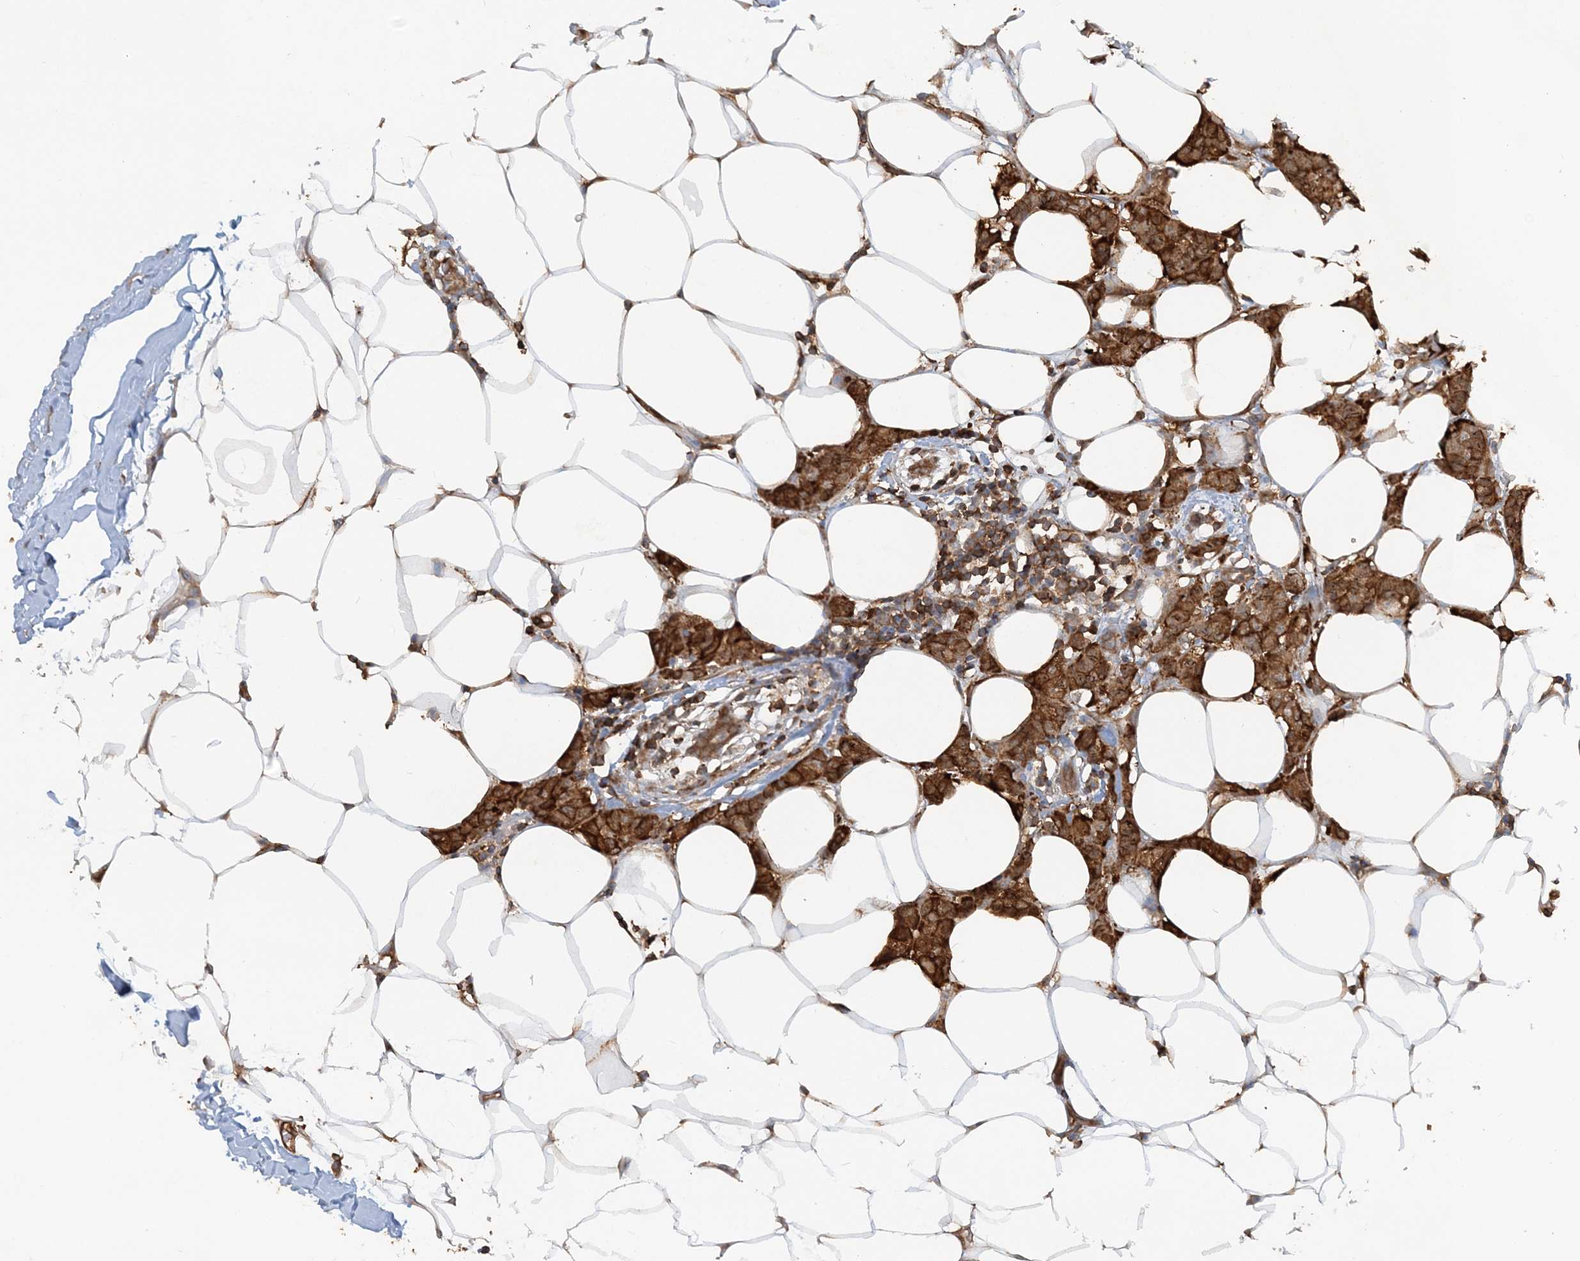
{"staining": {"intensity": "strong", "quantity": ">75%", "location": "cytoplasmic/membranous"}, "tissue": "breast cancer", "cell_type": "Tumor cells", "image_type": "cancer", "snomed": [{"axis": "morphology", "description": "Normal tissue, NOS"}, {"axis": "morphology", "description": "Duct carcinoma"}, {"axis": "topography", "description": "Breast"}], "caption": "Immunohistochemistry (IHC) micrograph of human intraductal carcinoma (breast) stained for a protein (brown), which demonstrates high levels of strong cytoplasmic/membranous positivity in about >75% of tumor cells.", "gene": "DSTN", "patient": {"sex": "female", "age": 40}}